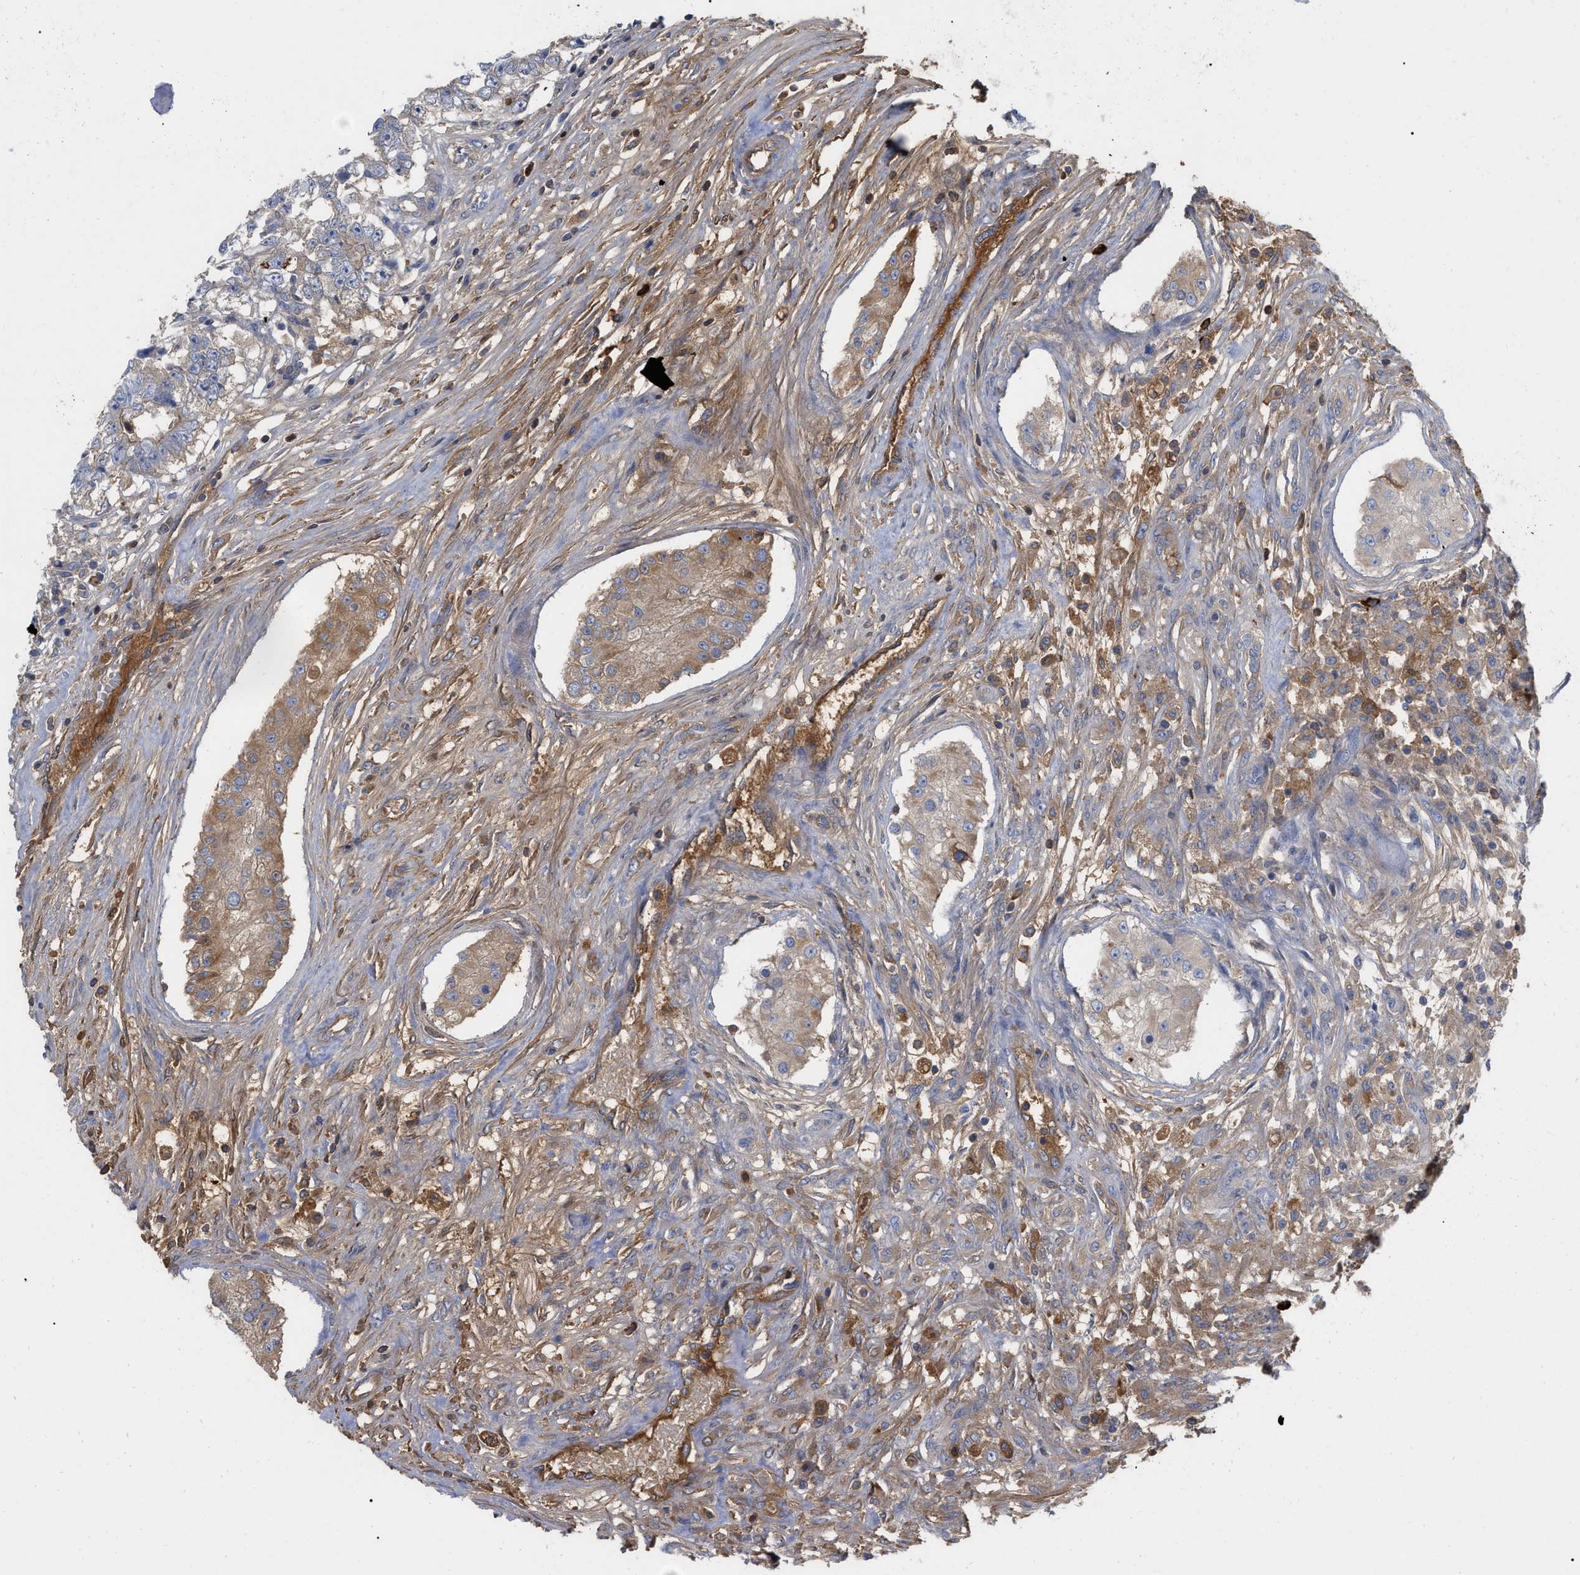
{"staining": {"intensity": "moderate", "quantity": ">75%", "location": "cytoplasmic/membranous"}, "tissue": "testis cancer", "cell_type": "Tumor cells", "image_type": "cancer", "snomed": [{"axis": "morphology", "description": "Carcinoma, Embryonal, NOS"}, {"axis": "topography", "description": "Testis"}], "caption": "Immunohistochemical staining of human testis cancer reveals medium levels of moderate cytoplasmic/membranous protein positivity in approximately >75% of tumor cells. The staining was performed using DAB, with brown indicating positive protein expression. Nuclei are stained blue with hematoxylin.", "gene": "IGHV5-51", "patient": {"sex": "male", "age": 25}}